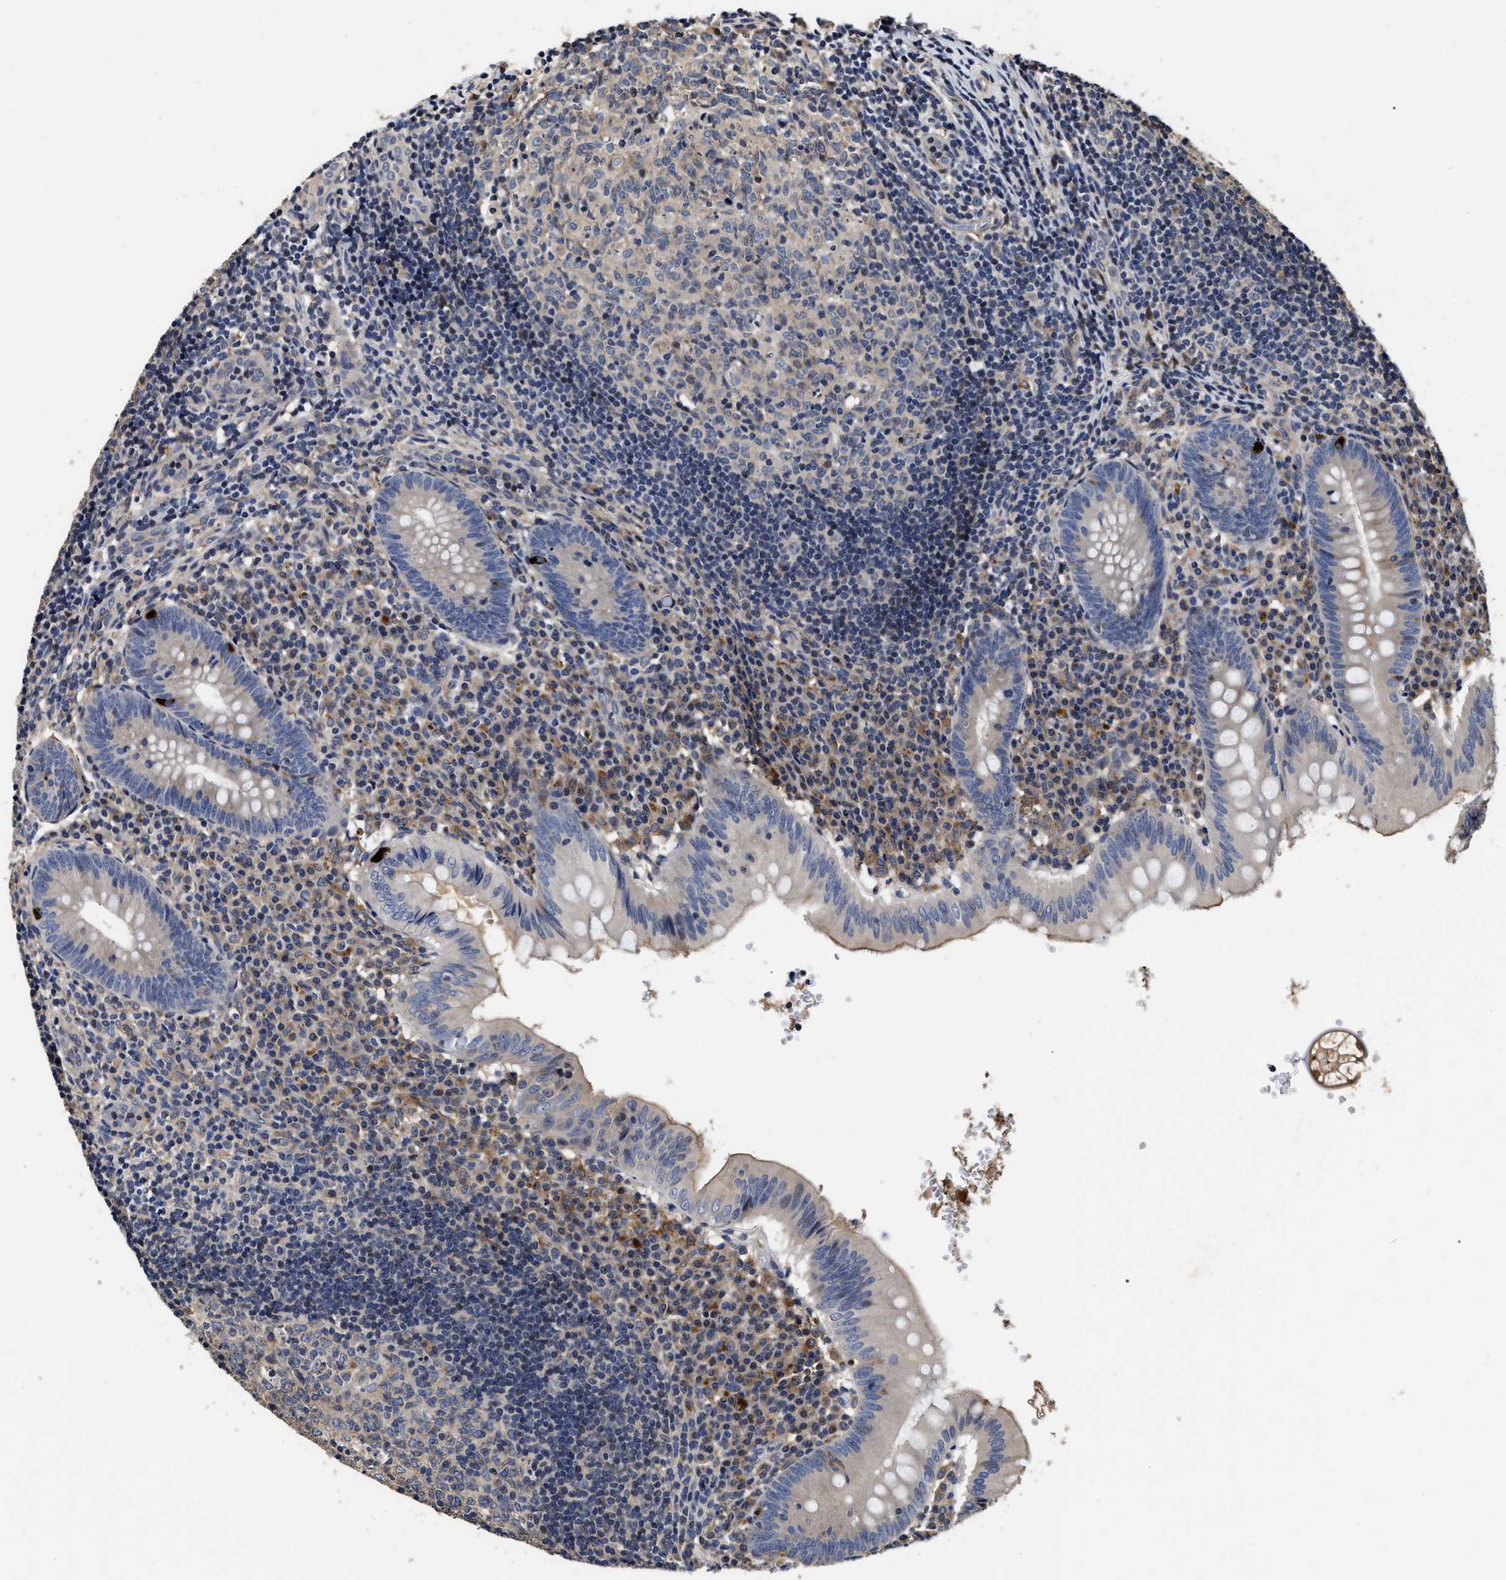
{"staining": {"intensity": "weak", "quantity": "<25%", "location": "cytoplasmic/membranous"}, "tissue": "appendix", "cell_type": "Glandular cells", "image_type": "normal", "snomed": [{"axis": "morphology", "description": "Normal tissue, NOS"}, {"axis": "topography", "description": "Appendix"}], "caption": "A high-resolution photomicrograph shows immunohistochemistry (IHC) staining of benign appendix, which shows no significant staining in glandular cells.", "gene": "ABCG8", "patient": {"sex": "male", "age": 8}}